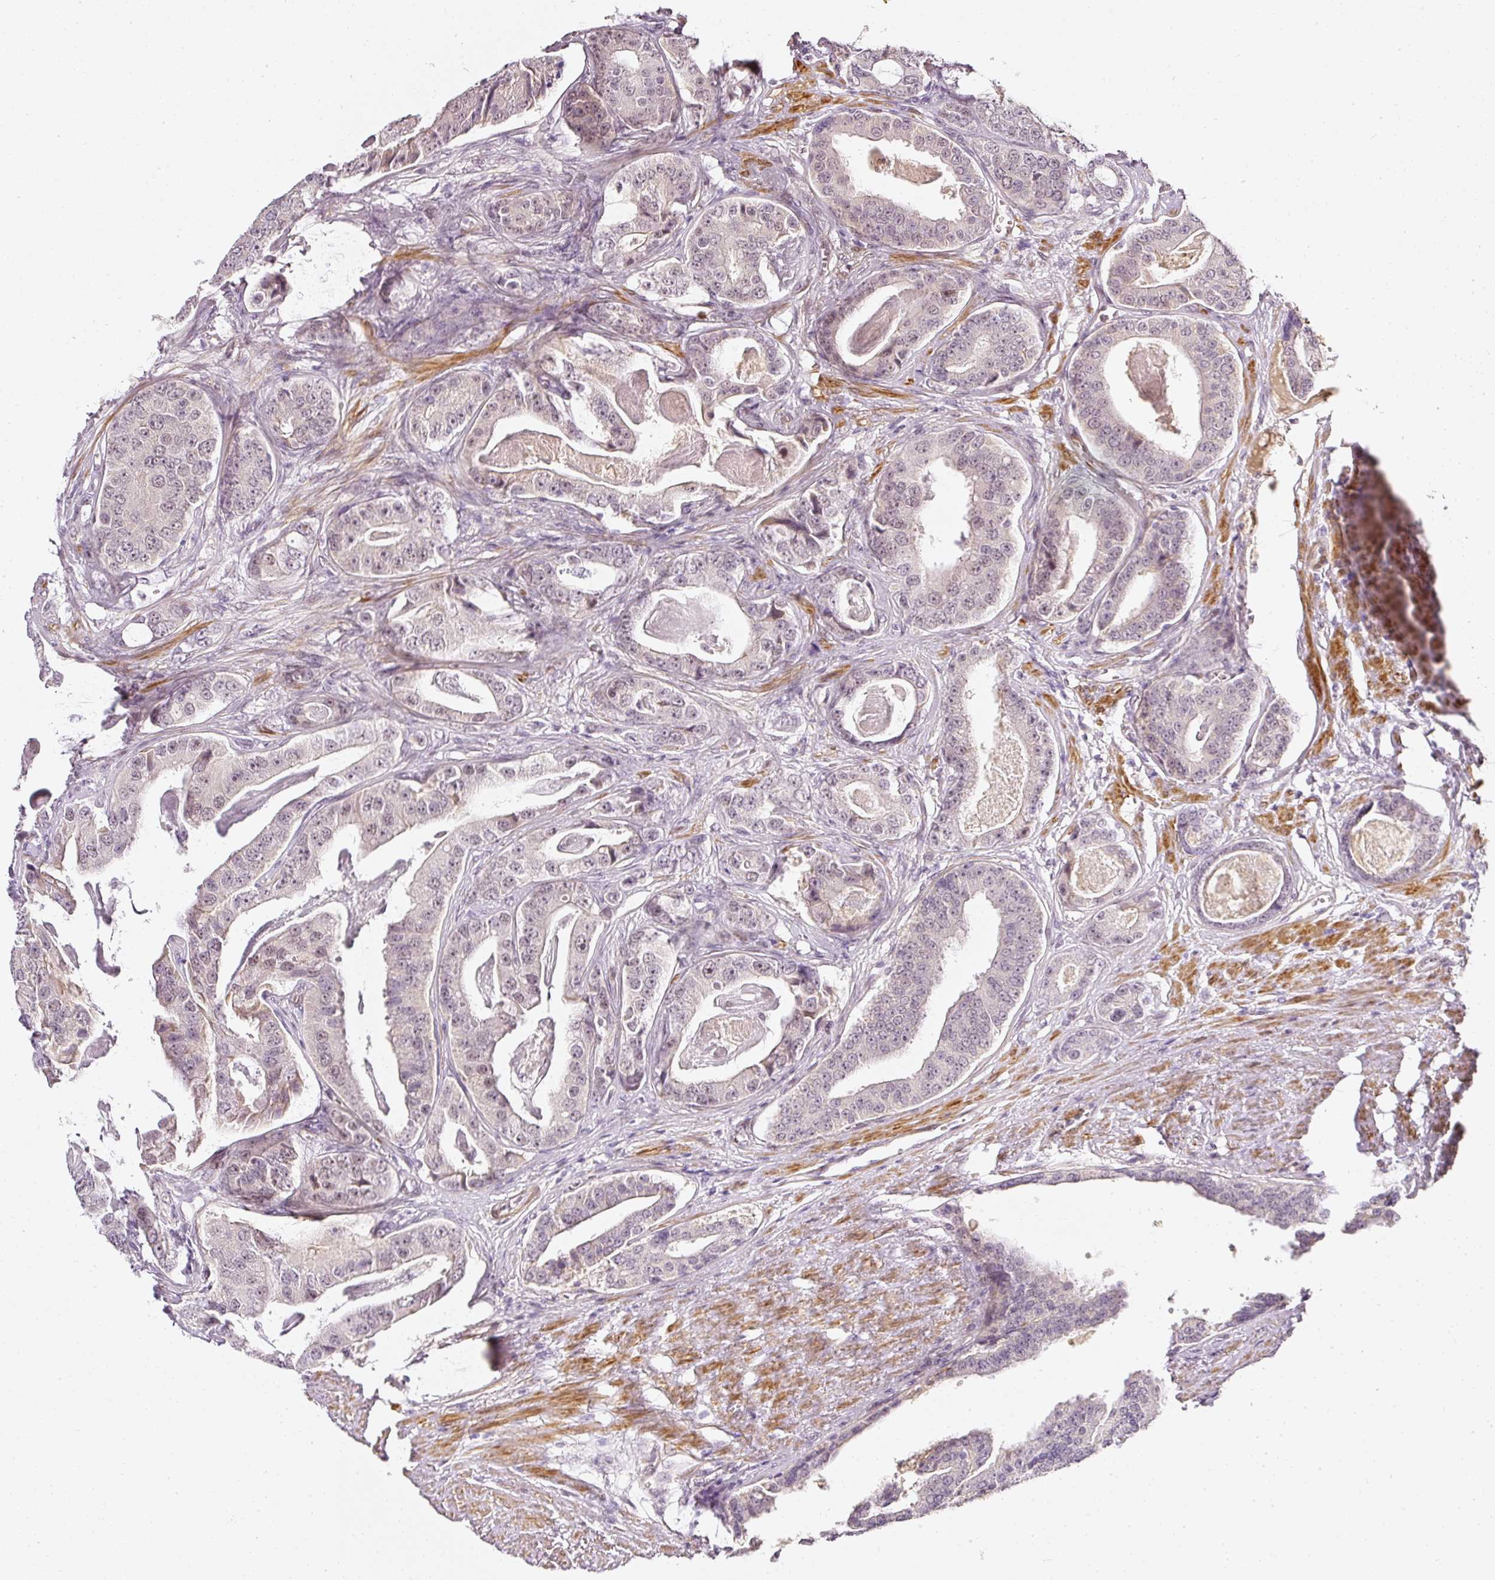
{"staining": {"intensity": "negative", "quantity": "none", "location": "none"}, "tissue": "prostate cancer", "cell_type": "Tumor cells", "image_type": "cancer", "snomed": [{"axis": "morphology", "description": "Adenocarcinoma, High grade"}, {"axis": "topography", "description": "Prostate"}], "caption": "This is an immunohistochemistry histopathology image of prostate cancer. There is no staining in tumor cells.", "gene": "TOGARAM1", "patient": {"sex": "male", "age": 71}}